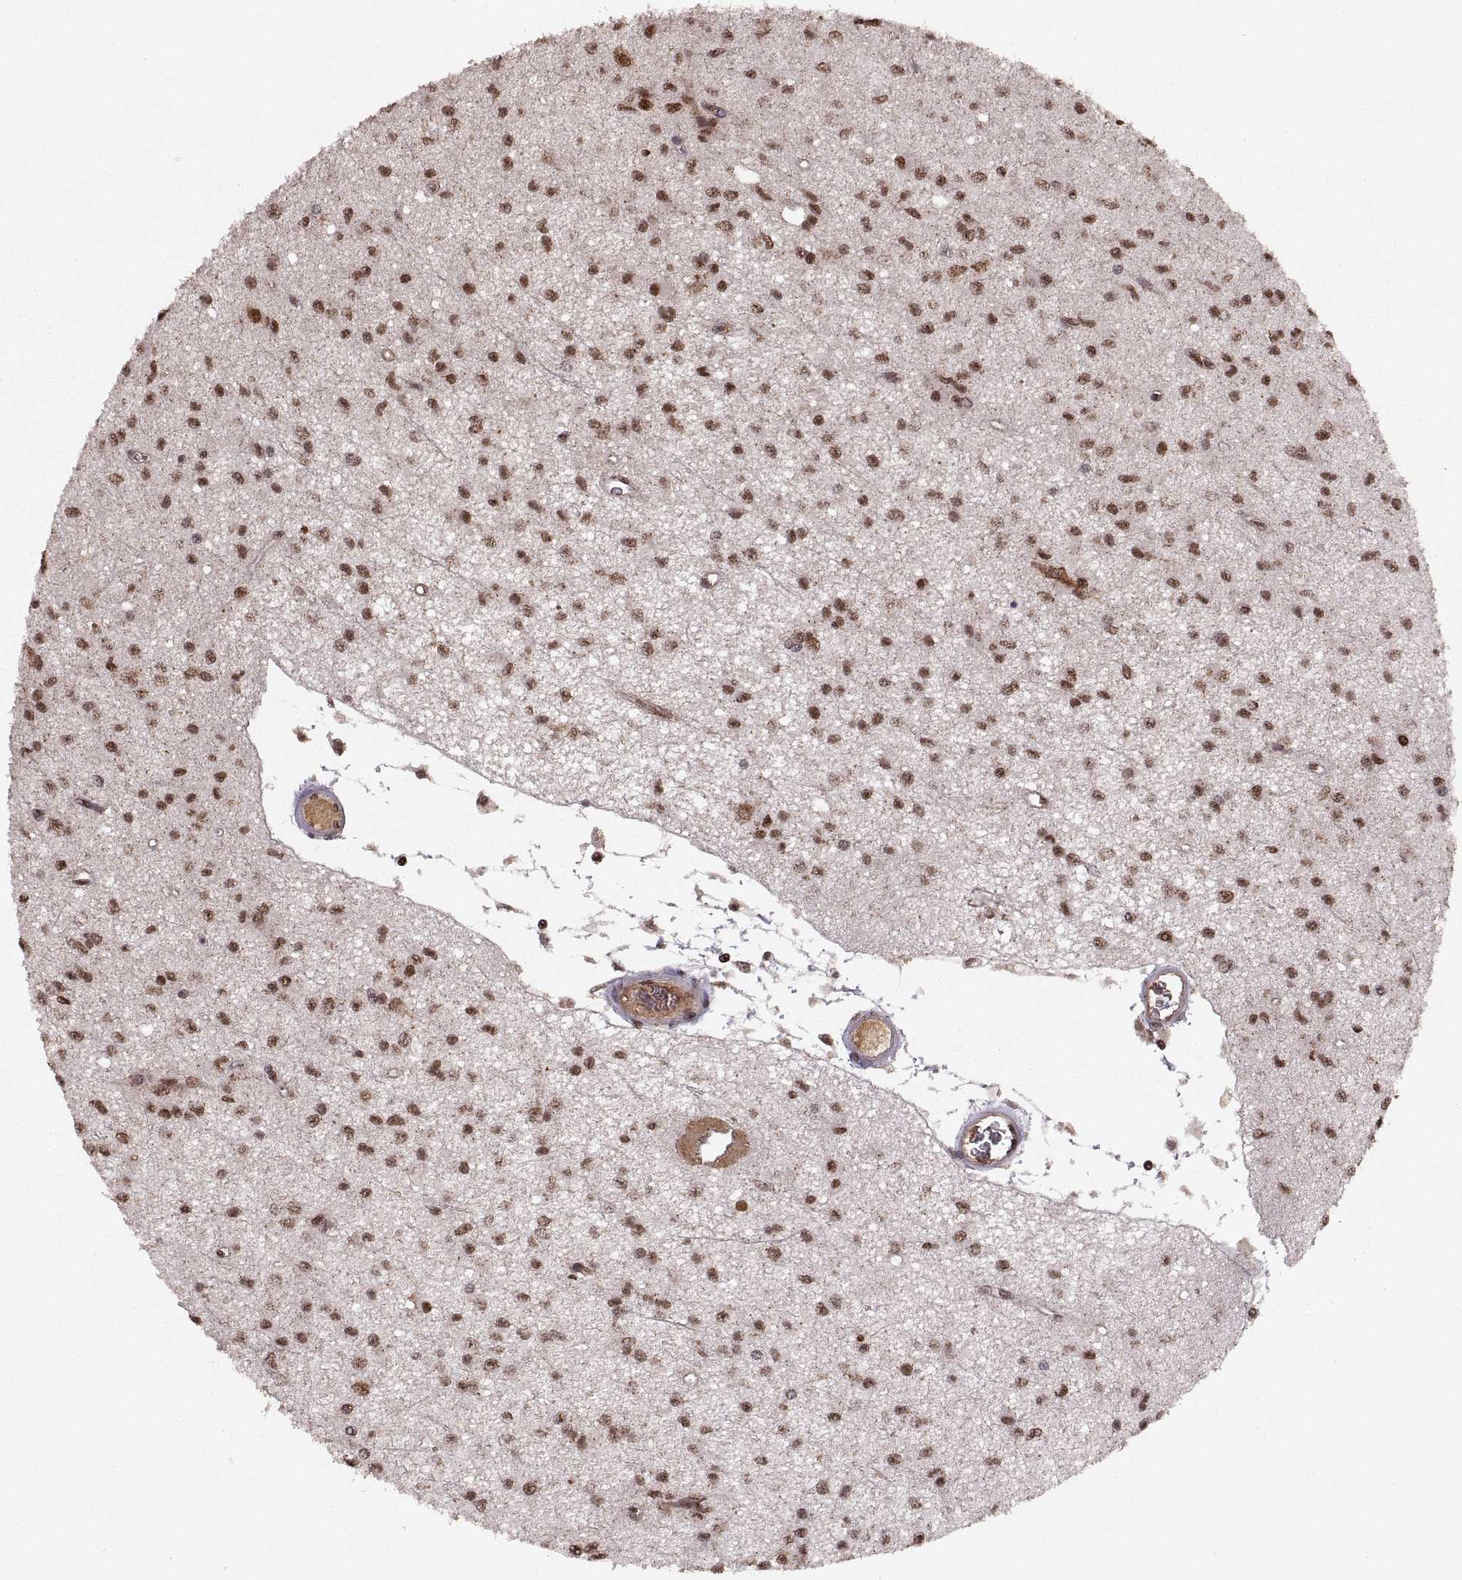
{"staining": {"intensity": "strong", "quantity": ">75%", "location": "nuclear"}, "tissue": "glioma", "cell_type": "Tumor cells", "image_type": "cancer", "snomed": [{"axis": "morphology", "description": "Glioma, malignant, Low grade"}, {"axis": "topography", "description": "Brain"}], "caption": "Human malignant low-grade glioma stained with a brown dye reveals strong nuclear positive staining in approximately >75% of tumor cells.", "gene": "RFT1", "patient": {"sex": "female", "age": 45}}